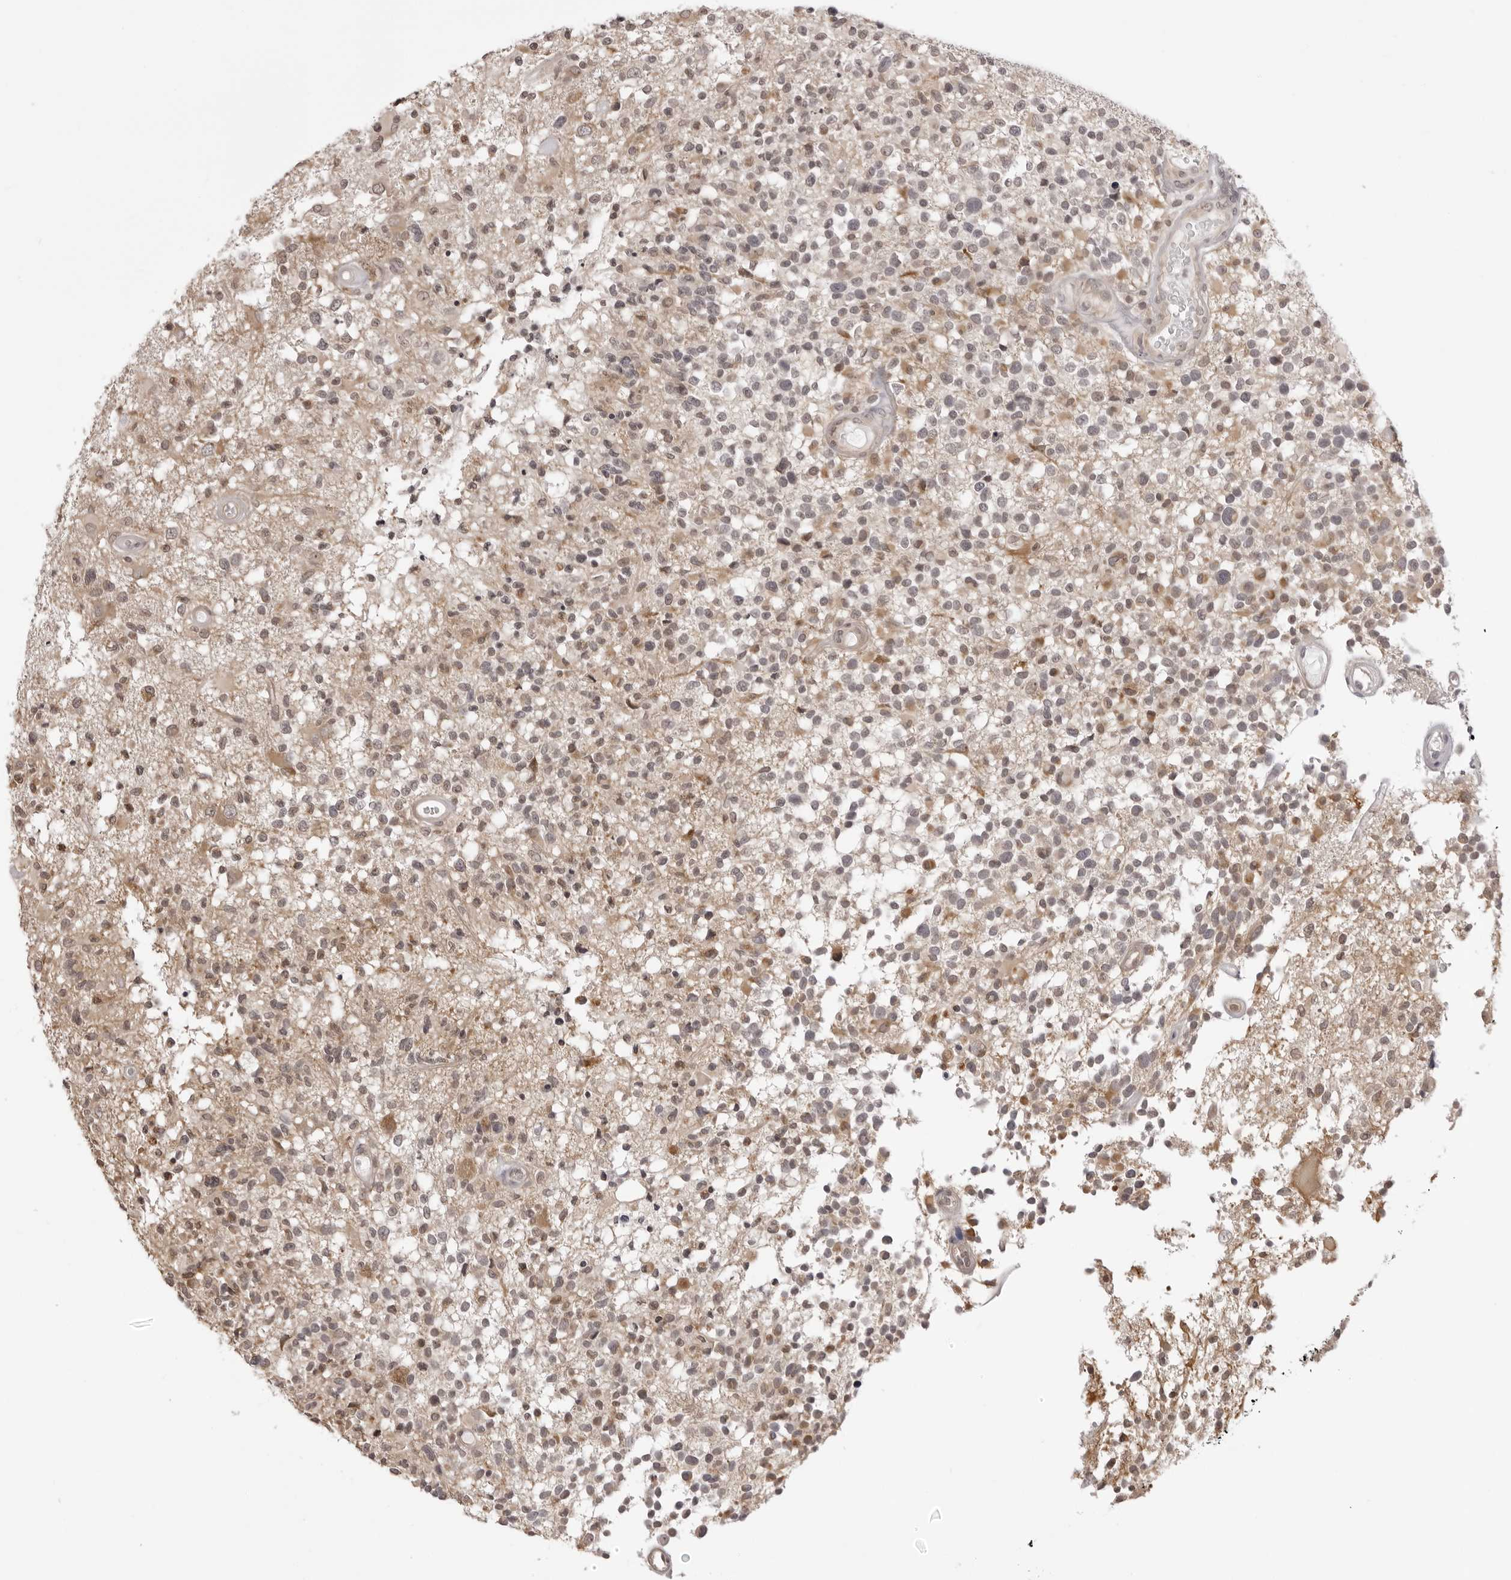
{"staining": {"intensity": "weak", "quantity": "25%-75%", "location": "cytoplasmic/membranous"}, "tissue": "glioma", "cell_type": "Tumor cells", "image_type": "cancer", "snomed": [{"axis": "morphology", "description": "Glioma, malignant, High grade"}, {"axis": "morphology", "description": "Glioblastoma, NOS"}, {"axis": "topography", "description": "Brain"}], "caption": "Protein expression analysis of human glioma reveals weak cytoplasmic/membranous staining in about 25%-75% of tumor cells.", "gene": "ZC3H11A", "patient": {"sex": "male", "age": 60}}